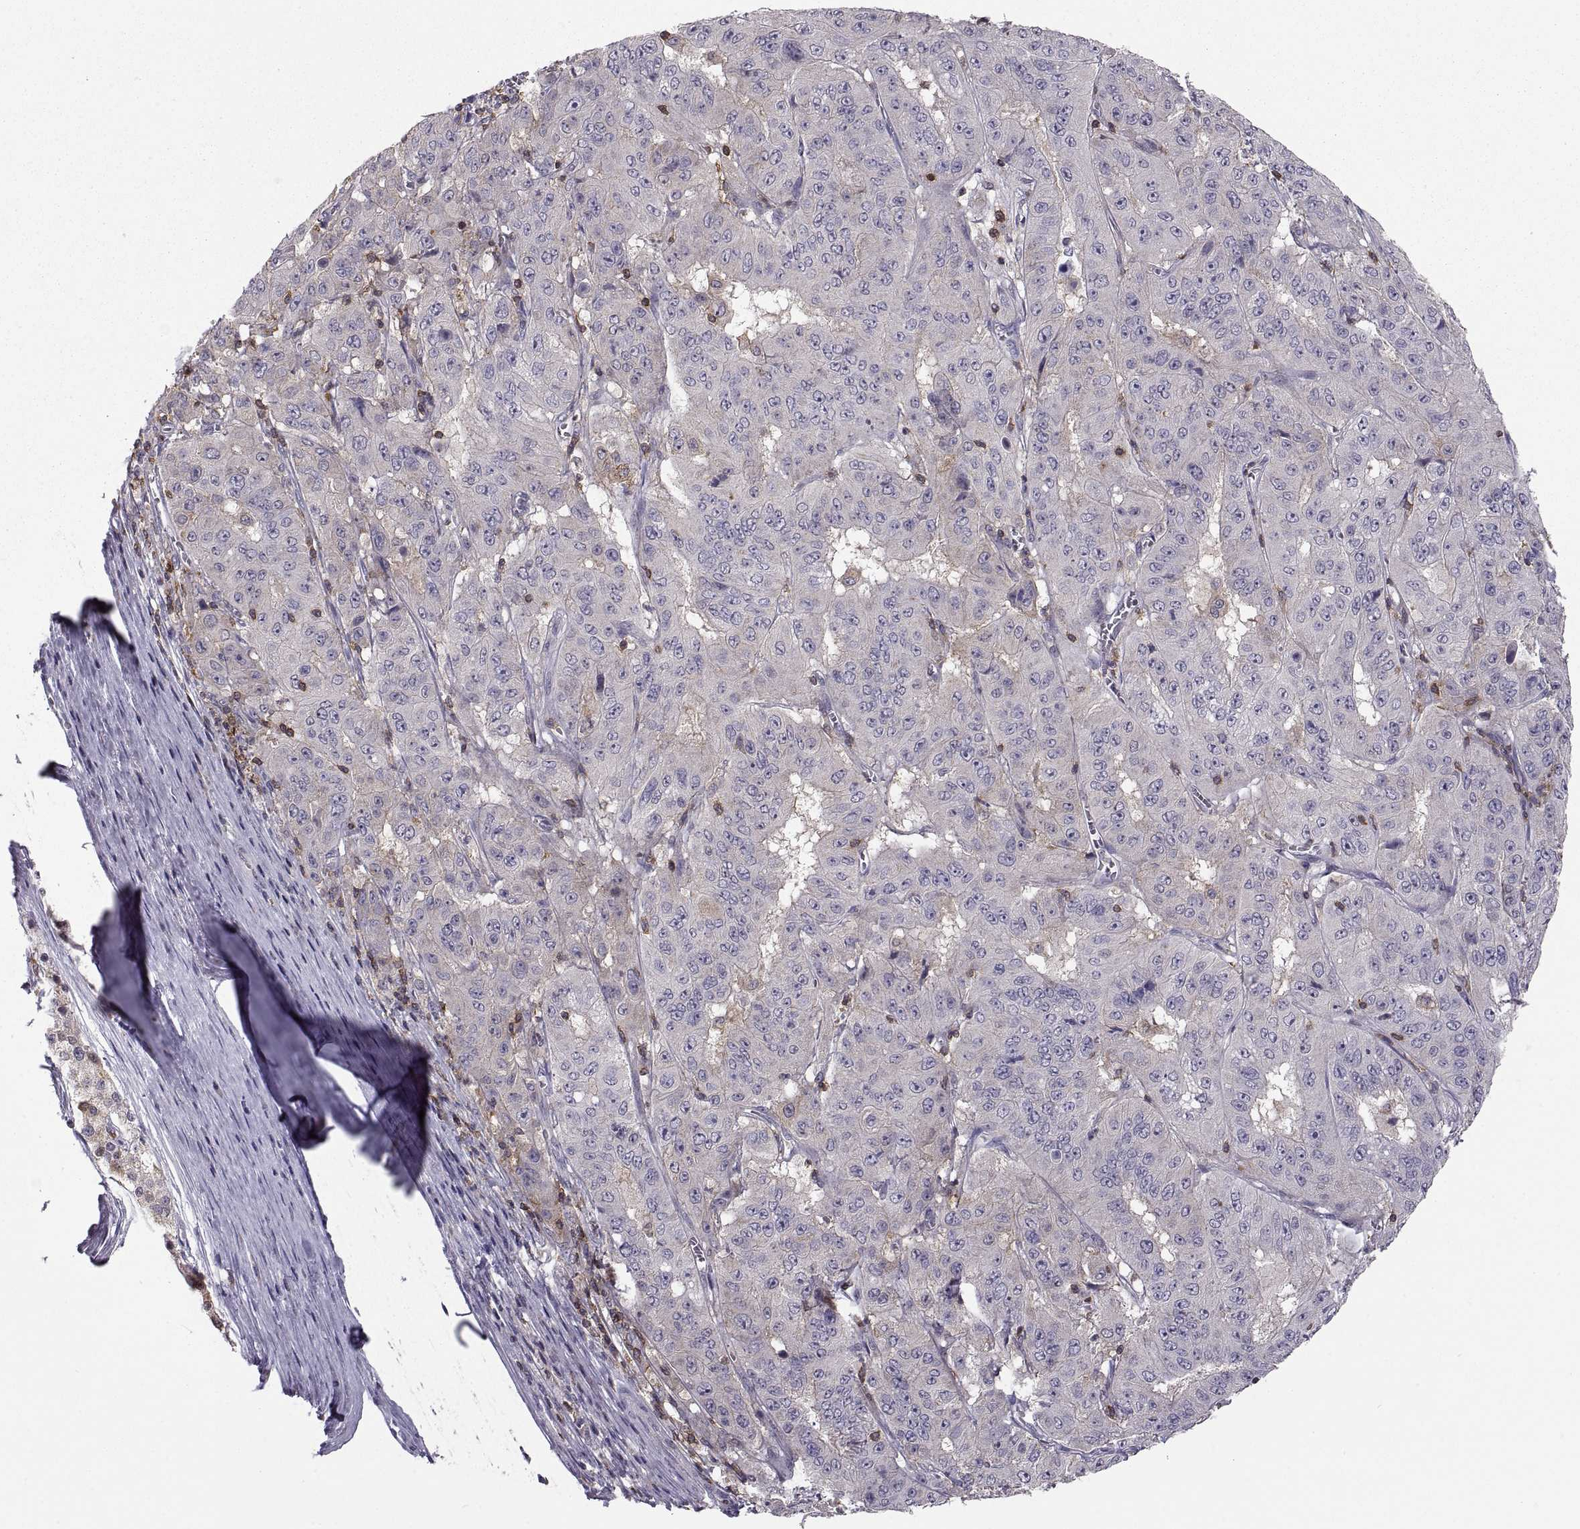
{"staining": {"intensity": "negative", "quantity": "none", "location": "none"}, "tissue": "pancreatic cancer", "cell_type": "Tumor cells", "image_type": "cancer", "snomed": [{"axis": "morphology", "description": "Adenocarcinoma, NOS"}, {"axis": "topography", "description": "Pancreas"}], "caption": "Immunohistochemistry (IHC) of adenocarcinoma (pancreatic) demonstrates no expression in tumor cells.", "gene": "EZR", "patient": {"sex": "male", "age": 63}}